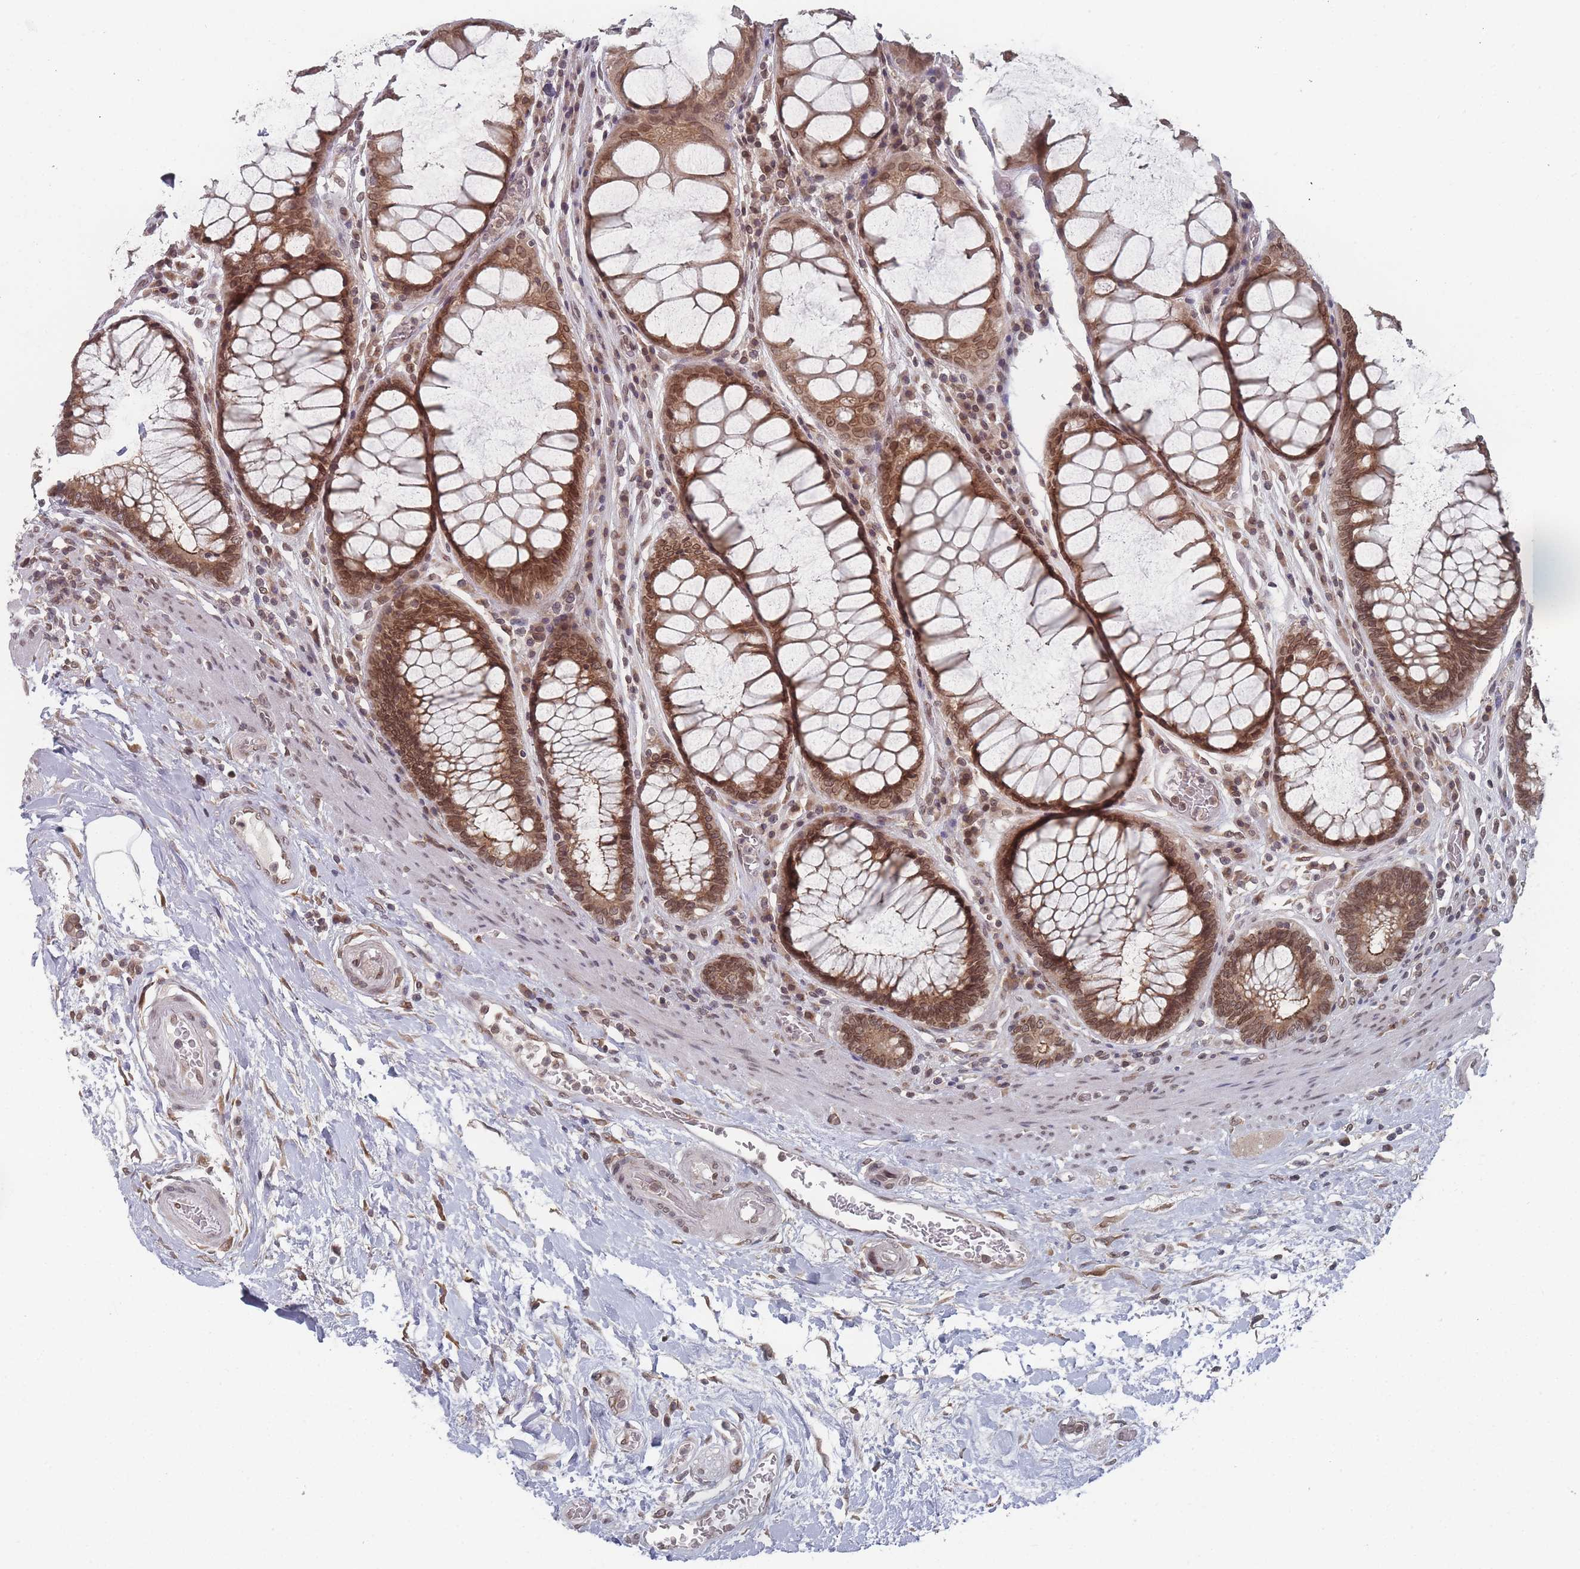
{"staining": {"intensity": "moderate", "quantity": ">75%", "location": "cytoplasmic/membranous,nuclear"}, "tissue": "rectum", "cell_type": "Glandular cells", "image_type": "normal", "snomed": [{"axis": "morphology", "description": "Normal tissue, NOS"}, {"axis": "topography", "description": "Rectum"}], "caption": "About >75% of glandular cells in unremarkable rectum reveal moderate cytoplasmic/membranous,nuclear protein expression as visualized by brown immunohistochemical staining.", "gene": "TBC1D25", "patient": {"sex": "male", "age": 64}}